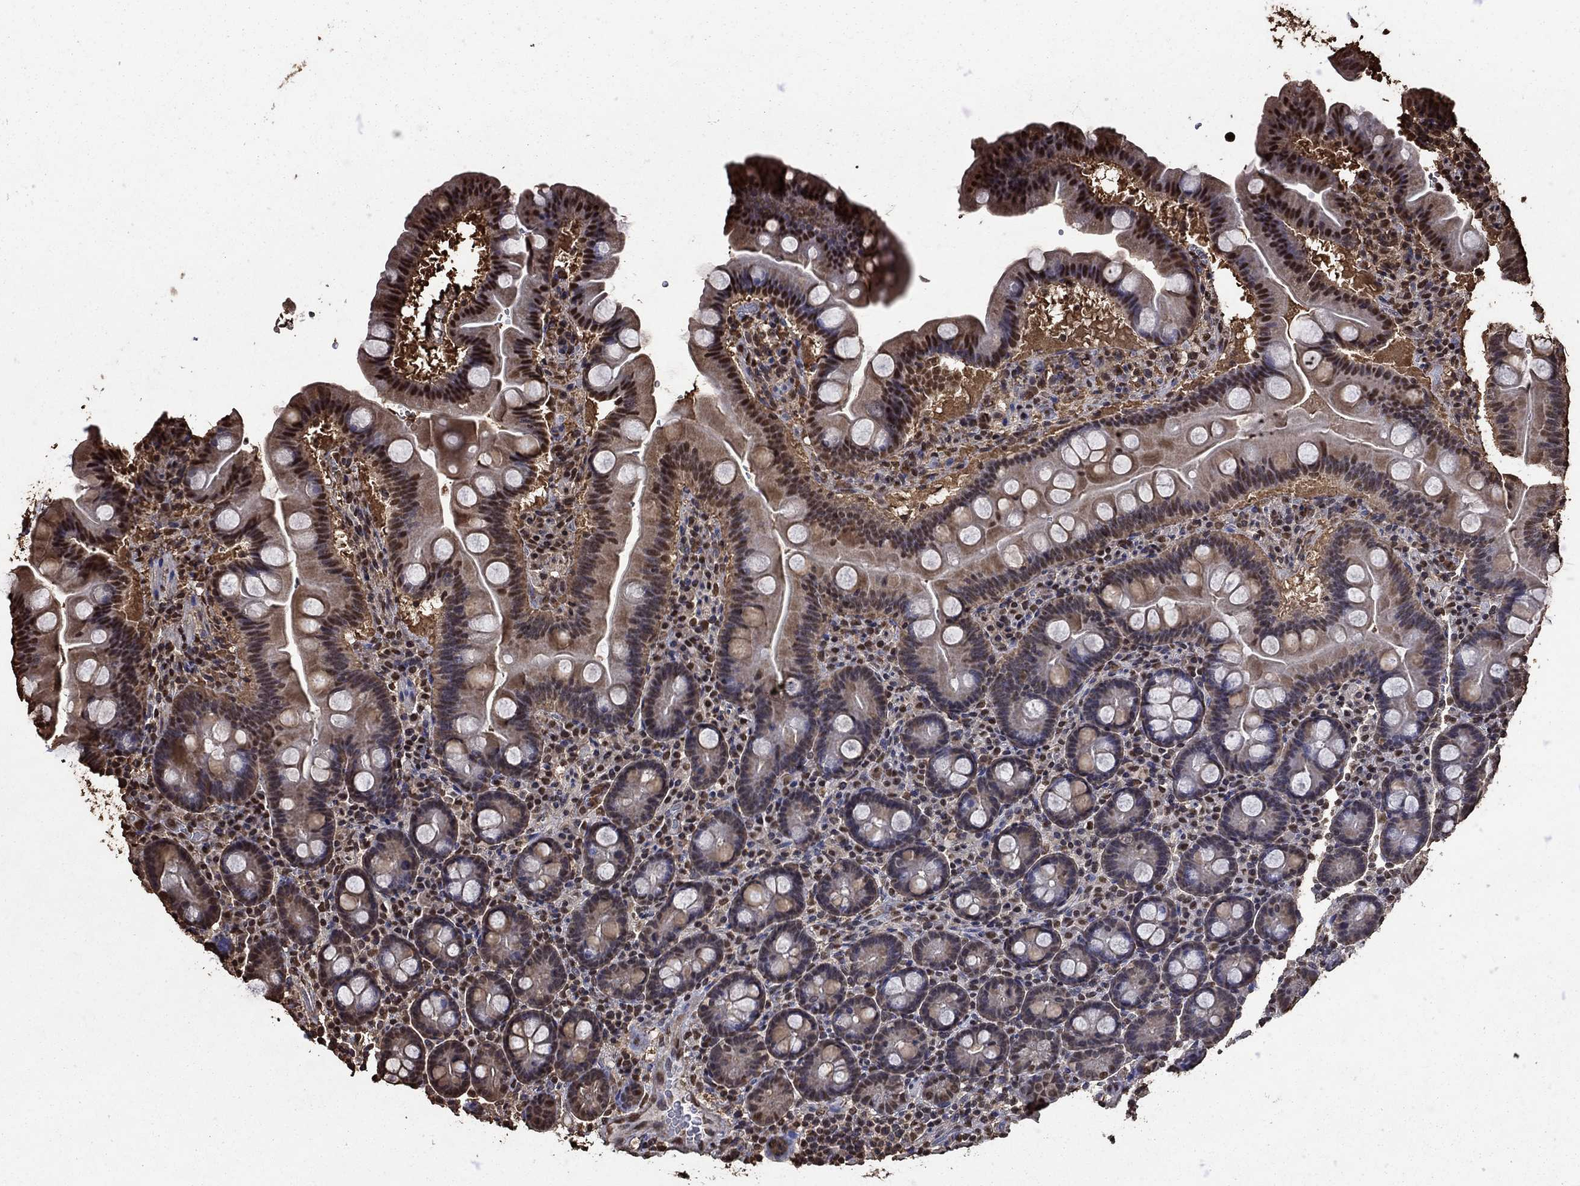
{"staining": {"intensity": "moderate", "quantity": "<25%", "location": "nuclear"}, "tissue": "duodenum", "cell_type": "Glandular cells", "image_type": "normal", "snomed": [{"axis": "morphology", "description": "Normal tissue, NOS"}, {"axis": "topography", "description": "Duodenum"}], "caption": "Duodenum stained for a protein reveals moderate nuclear positivity in glandular cells. The protein is stained brown, and the nuclei are stained in blue (DAB (3,3'-diaminobenzidine) IHC with brightfield microscopy, high magnification).", "gene": "GAPDH", "patient": {"sex": "male", "age": 59}}